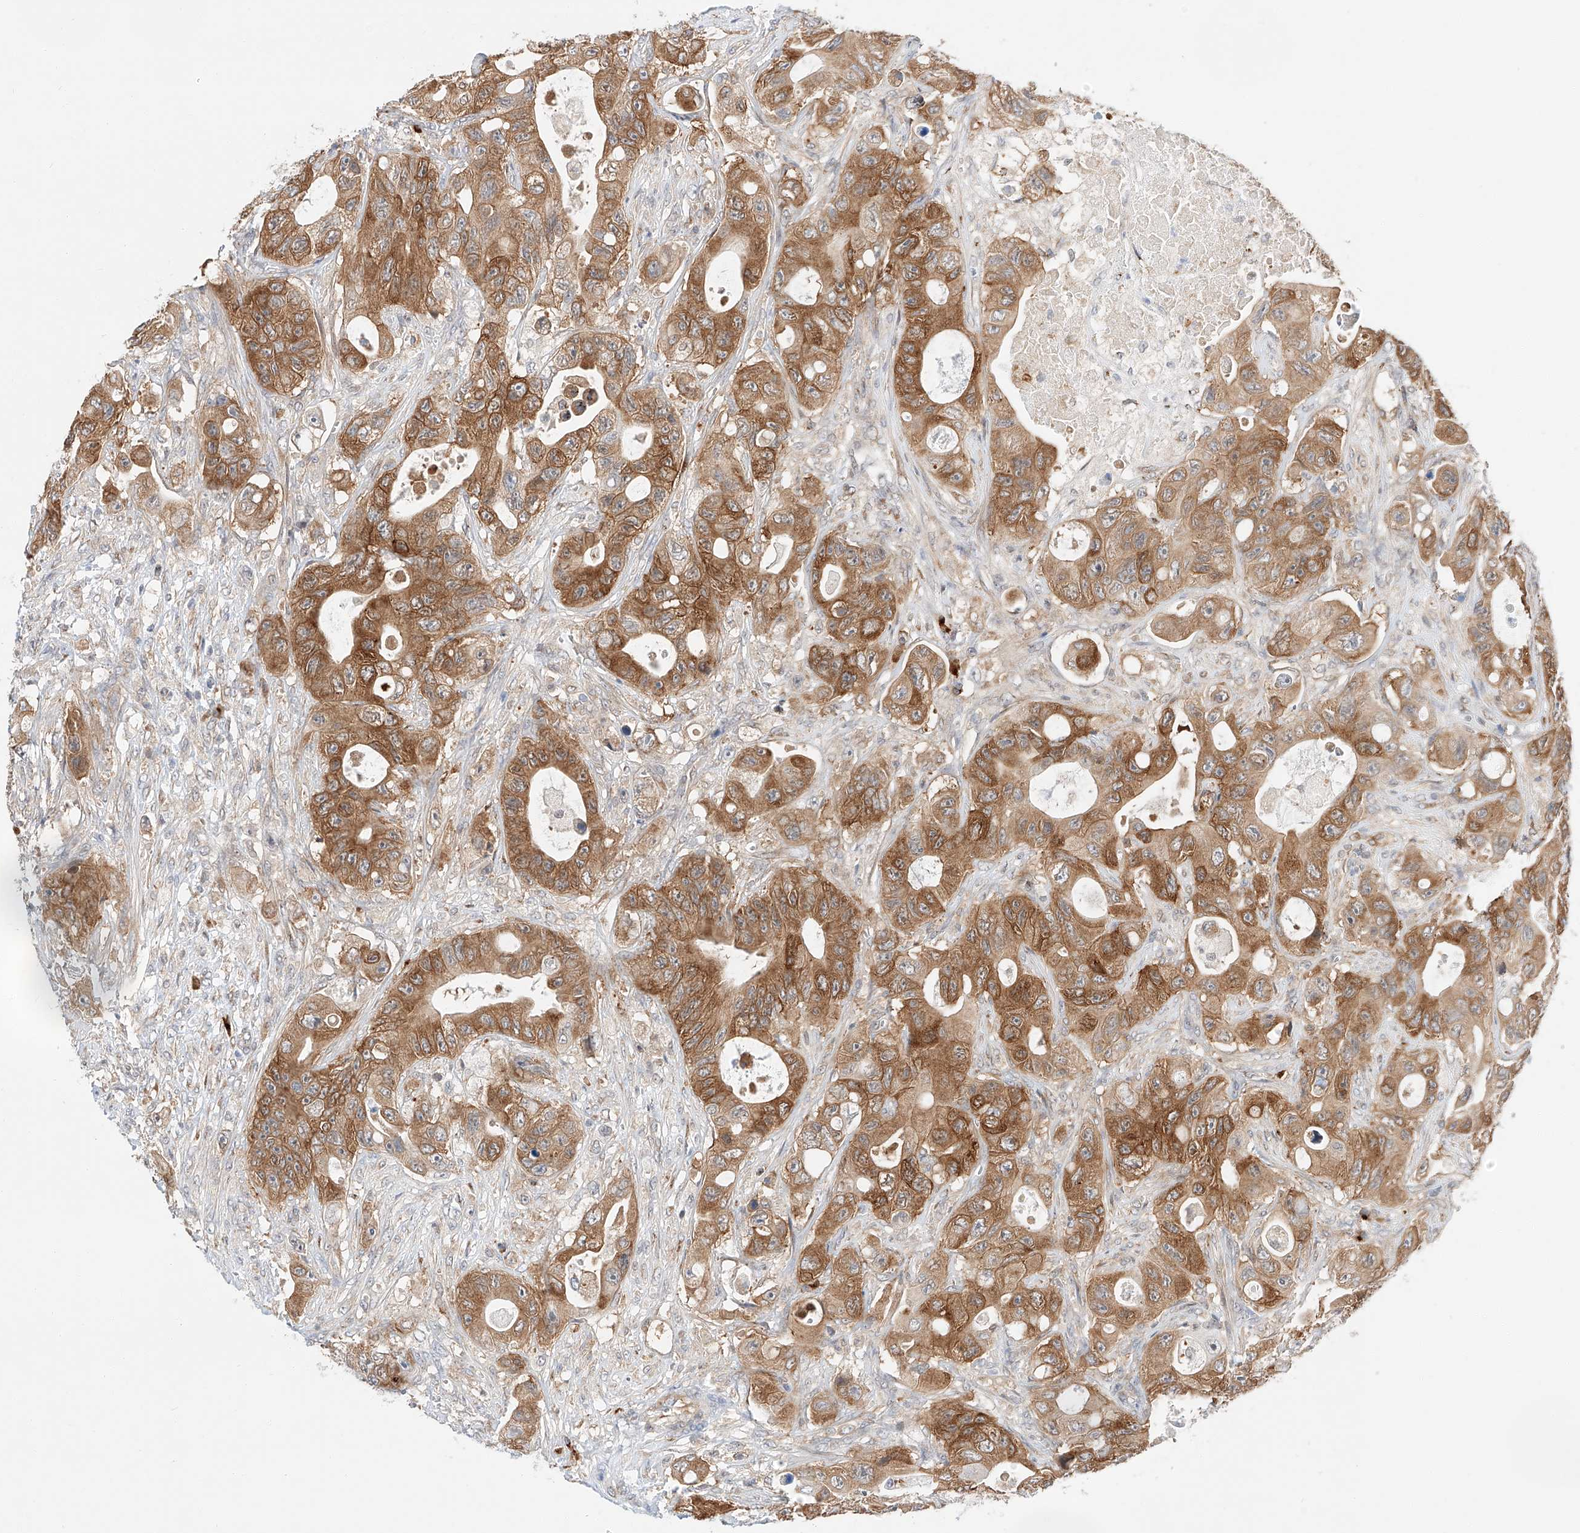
{"staining": {"intensity": "moderate", "quantity": ">75%", "location": "cytoplasmic/membranous"}, "tissue": "colorectal cancer", "cell_type": "Tumor cells", "image_type": "cancer", "snomed": [{"axis": "morphology", "description": "Adenocarcinoma, NOS"}, {"axis": "topography", "description": "Colon"}], "caption": "Brown immunohistochemical staining in colorectal cancer demonstrates moderate cytoplasmic/membranous positivity in about >75% of tumor cells.", "gene": "CARMIL1", "patient": {"sex": "female", "age": 46}}